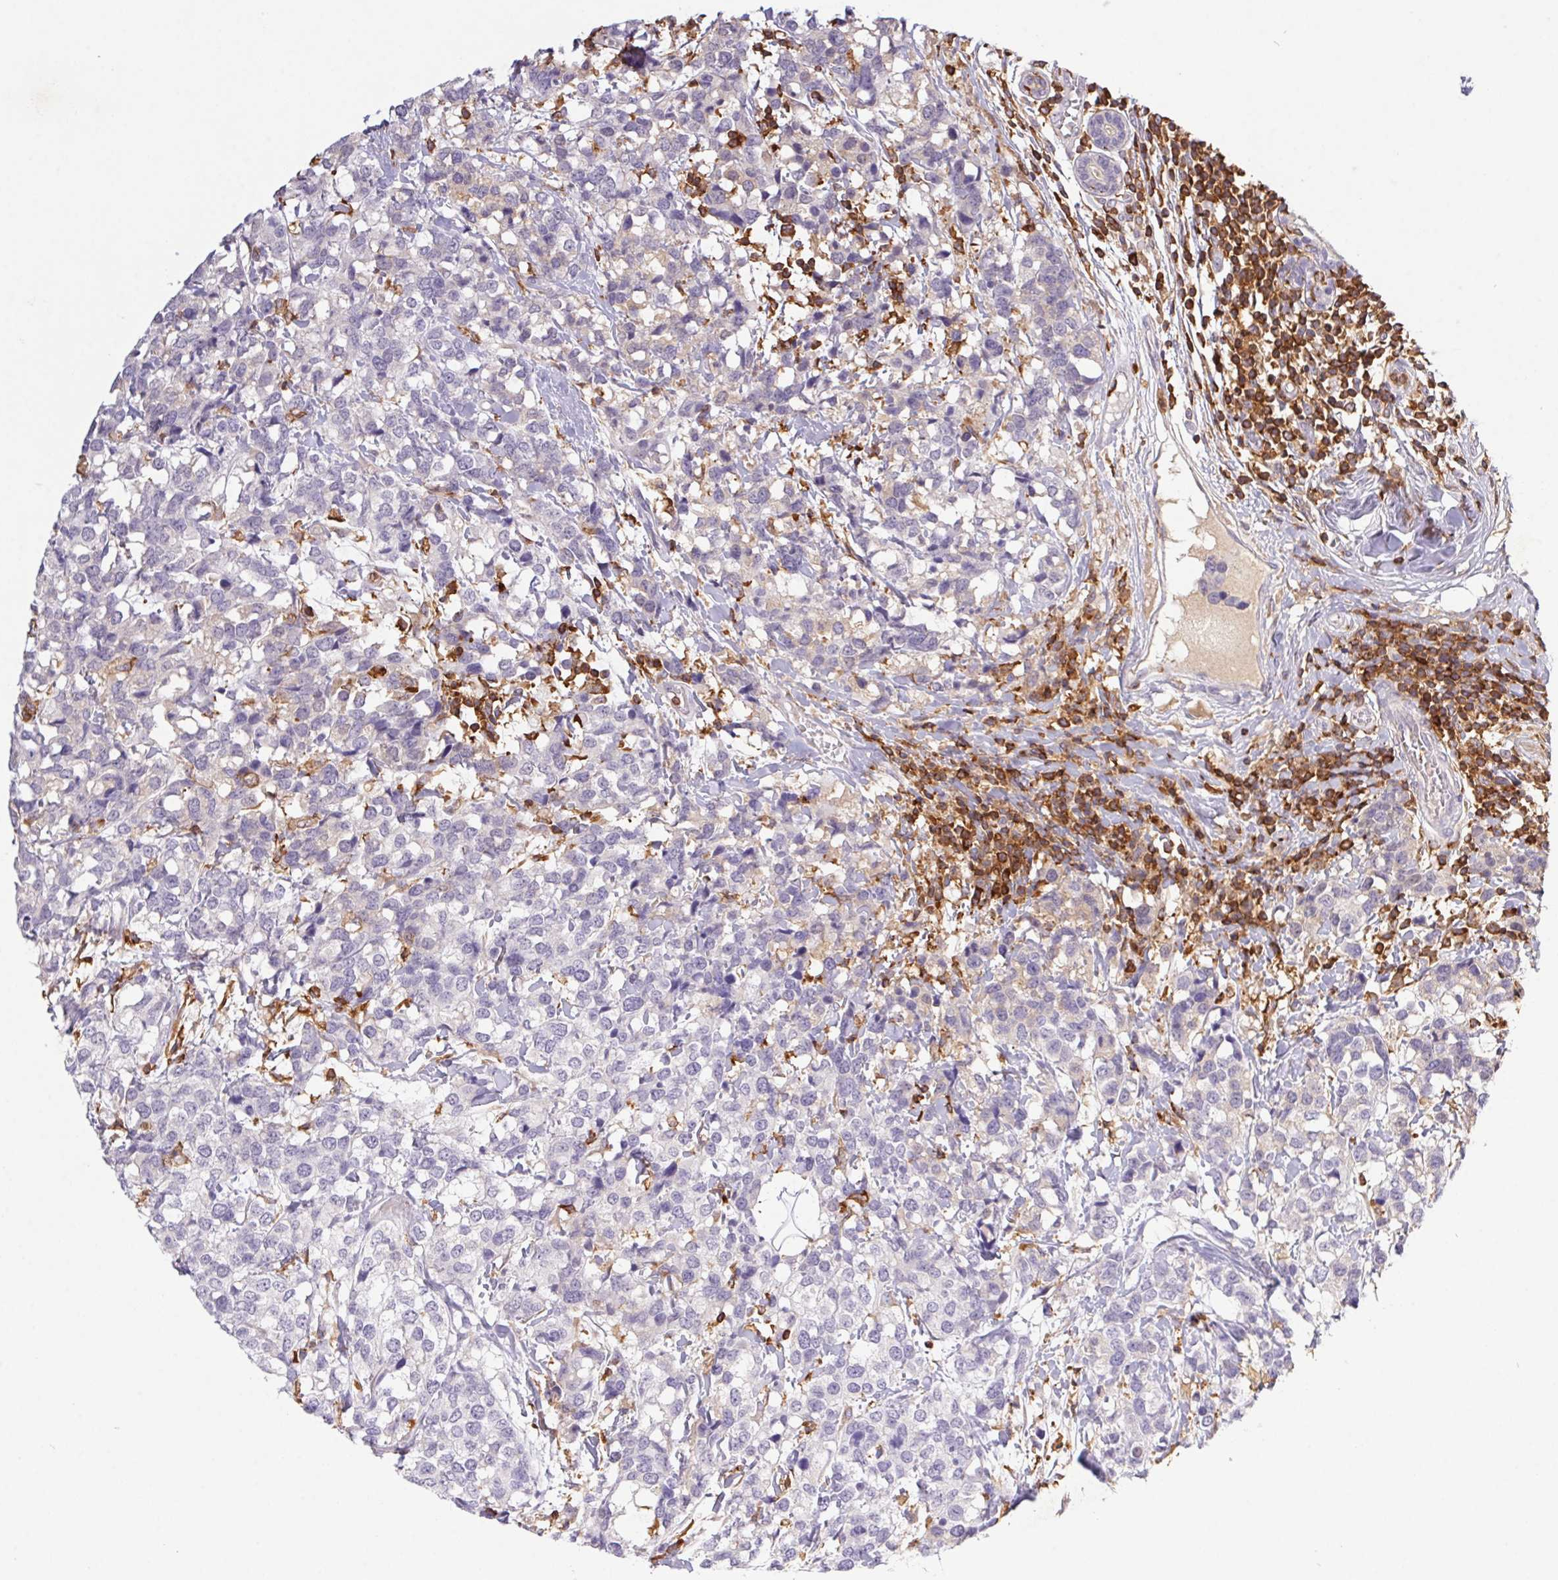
{"staining": {"intensity": "negative", "quantity": "none", "location": "none"}, "tissue": "breast cancer", "cell_type": "Tumor cells", "image_type": "cancer", "snomed": [{"axis": "morphology", "description": "Lobular carcinoma"}, {"axis": "topography", "description": "Breast"}], "caption": "A high-resolution micrograph shows immunohistochemistry (IHC) staining of breast cancer (lobular carcinoma), which demonstrates no significant positivity in tumor cells. Brightfield microscopy of immunohistochemistry stained with DAB (brown) and hematoxylin (blue), captured at high magnification.", "gene": "APBB1IP", "patient": {"sex": "female", "age": 59}}